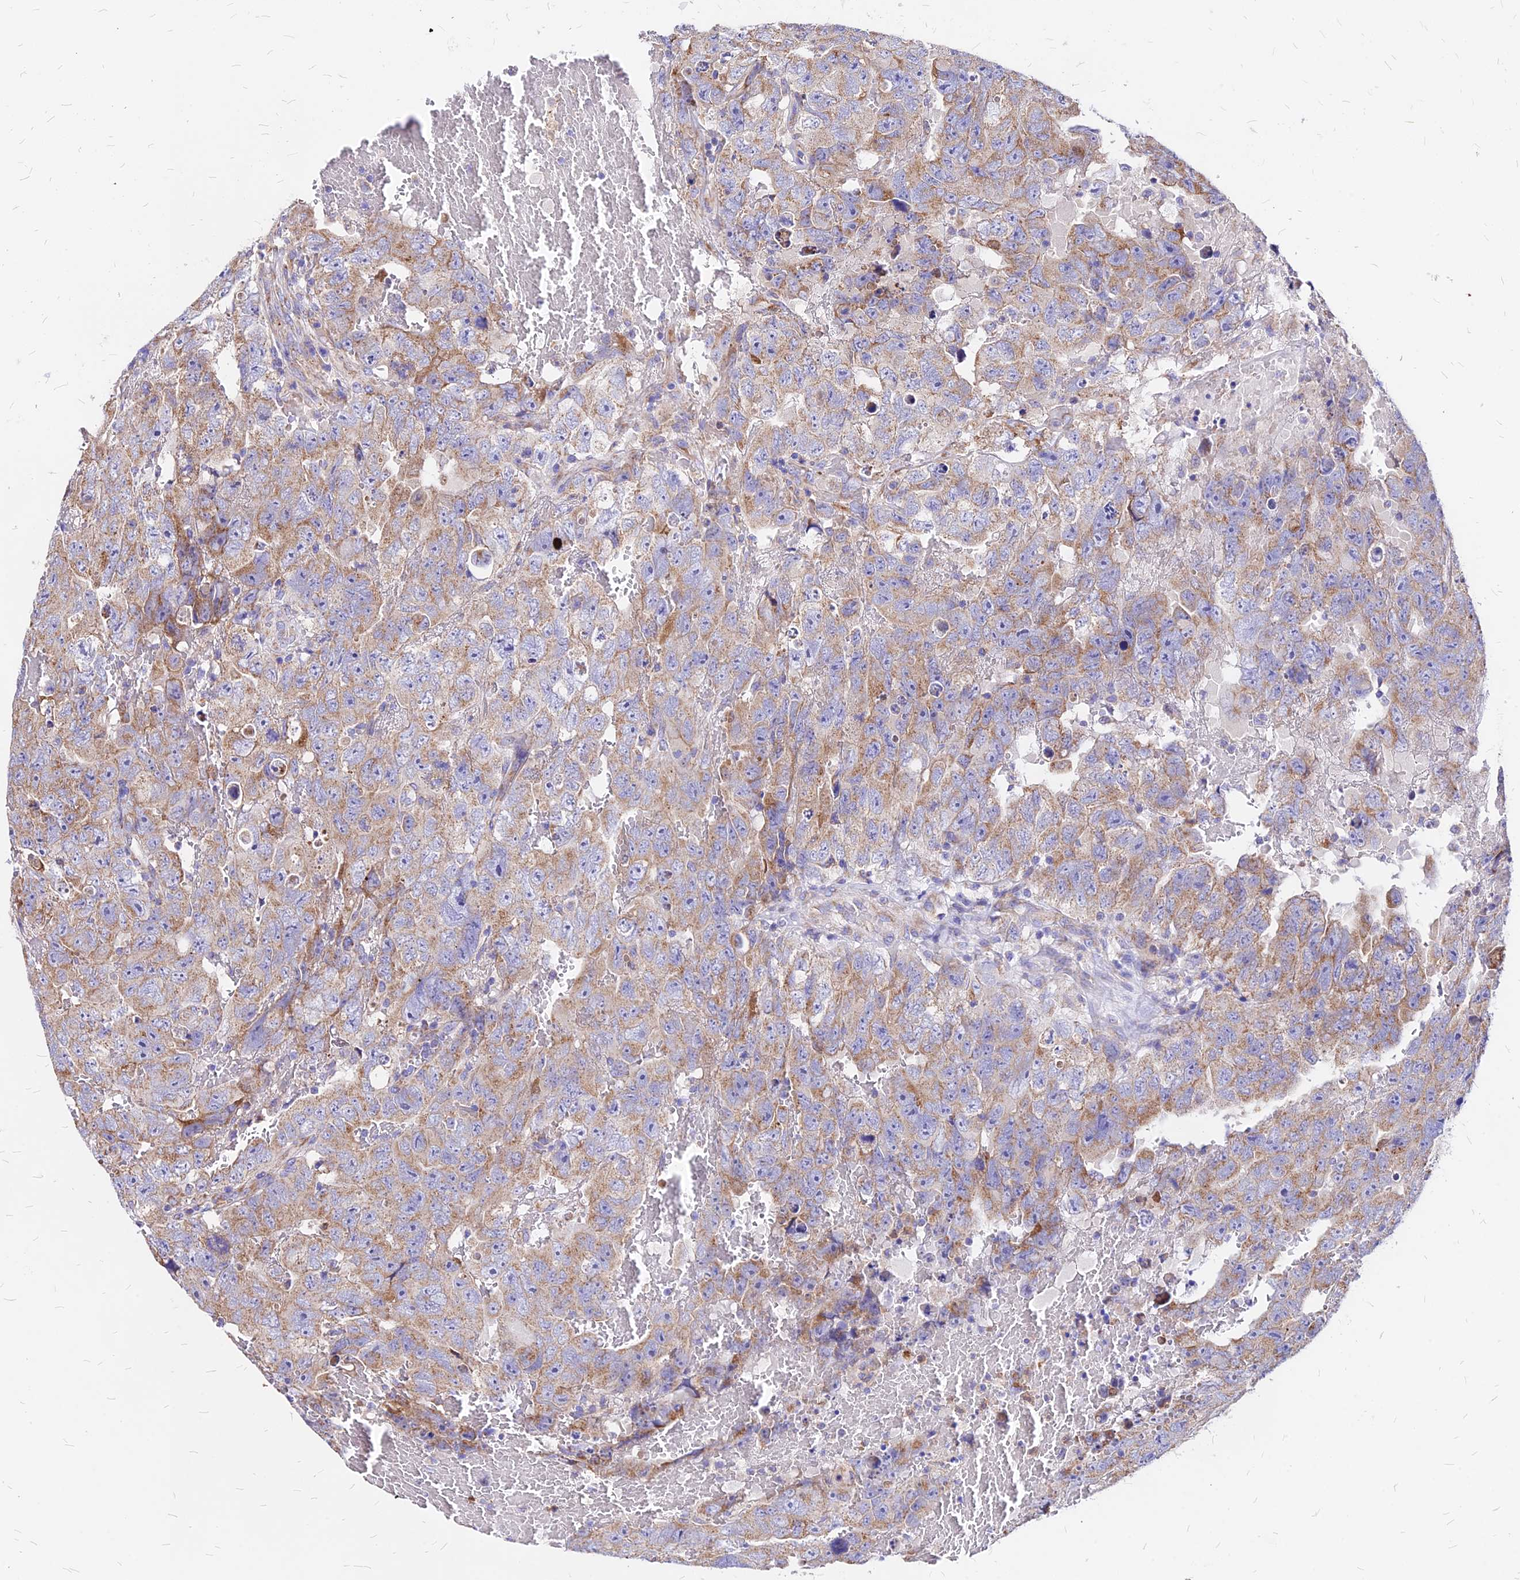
{"staining": {"intensity": "moderate", "quantity": "25%-75%", "location": "cytoplasmic/membranous"}, "tissue": "testis cancer", "cell_type": "Tumor cells", "image_type": "cancer", "snomed": [{"axis": "morphology", "description": "Carcinoma, Embryonal, NOS"}, {"axis": "topography", "description": "Testis"}], "caption": "Approximately 25%-75% of tumor cells in testis cancer (embryonal carcinoma) display moderate cytoplasmic/membranous protein staining as visualized by brown immunohistochemical staining.", "gene": "MRPL3", "patient": {"sex": "male", "age": 45}}